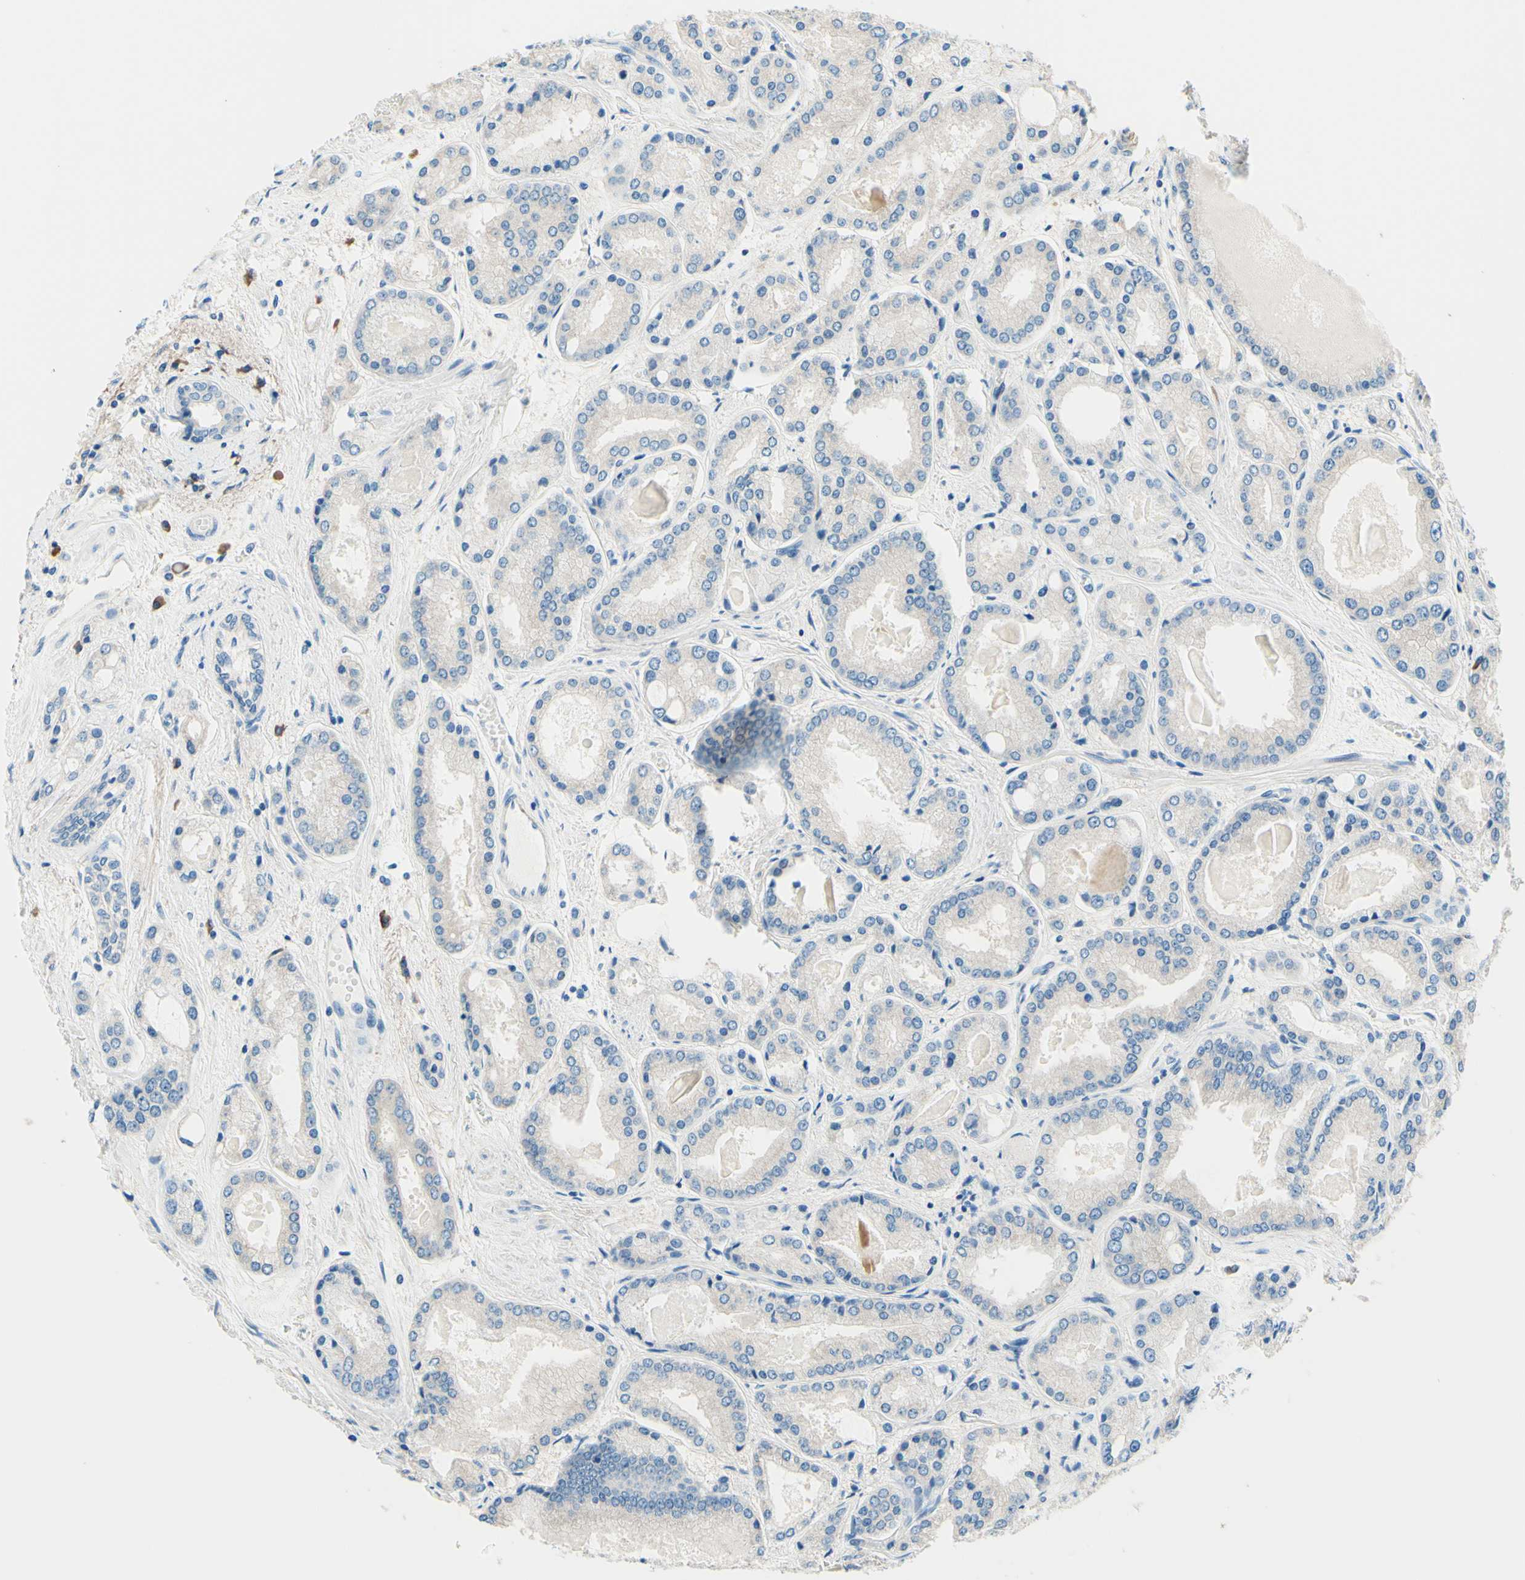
{"staining": {"intensity": "negative", "quantity": "none", "location": "none"}, "tissue": "prostate cancer", "cell_type": "Tumor cells", "image_type": "cancer", "snomed": [{"axis": "morphology", "description": "Adenocarcinoma, High grade"}, {"axis": "topography", "description": "Prostate"}], "caption": "Immunohistochemistry micrograph of prostate adenocarcinoma (high-grade) stained for a protein (brown), which exhibits no staining in tumor cells. (Brightfield microscopy of DAB (3,3'-diaminobenzidine) immunohistochemistry (IHC) at high magnification).", "gene": "PASD1", "patient": {"sex": "male", "age": 59}}